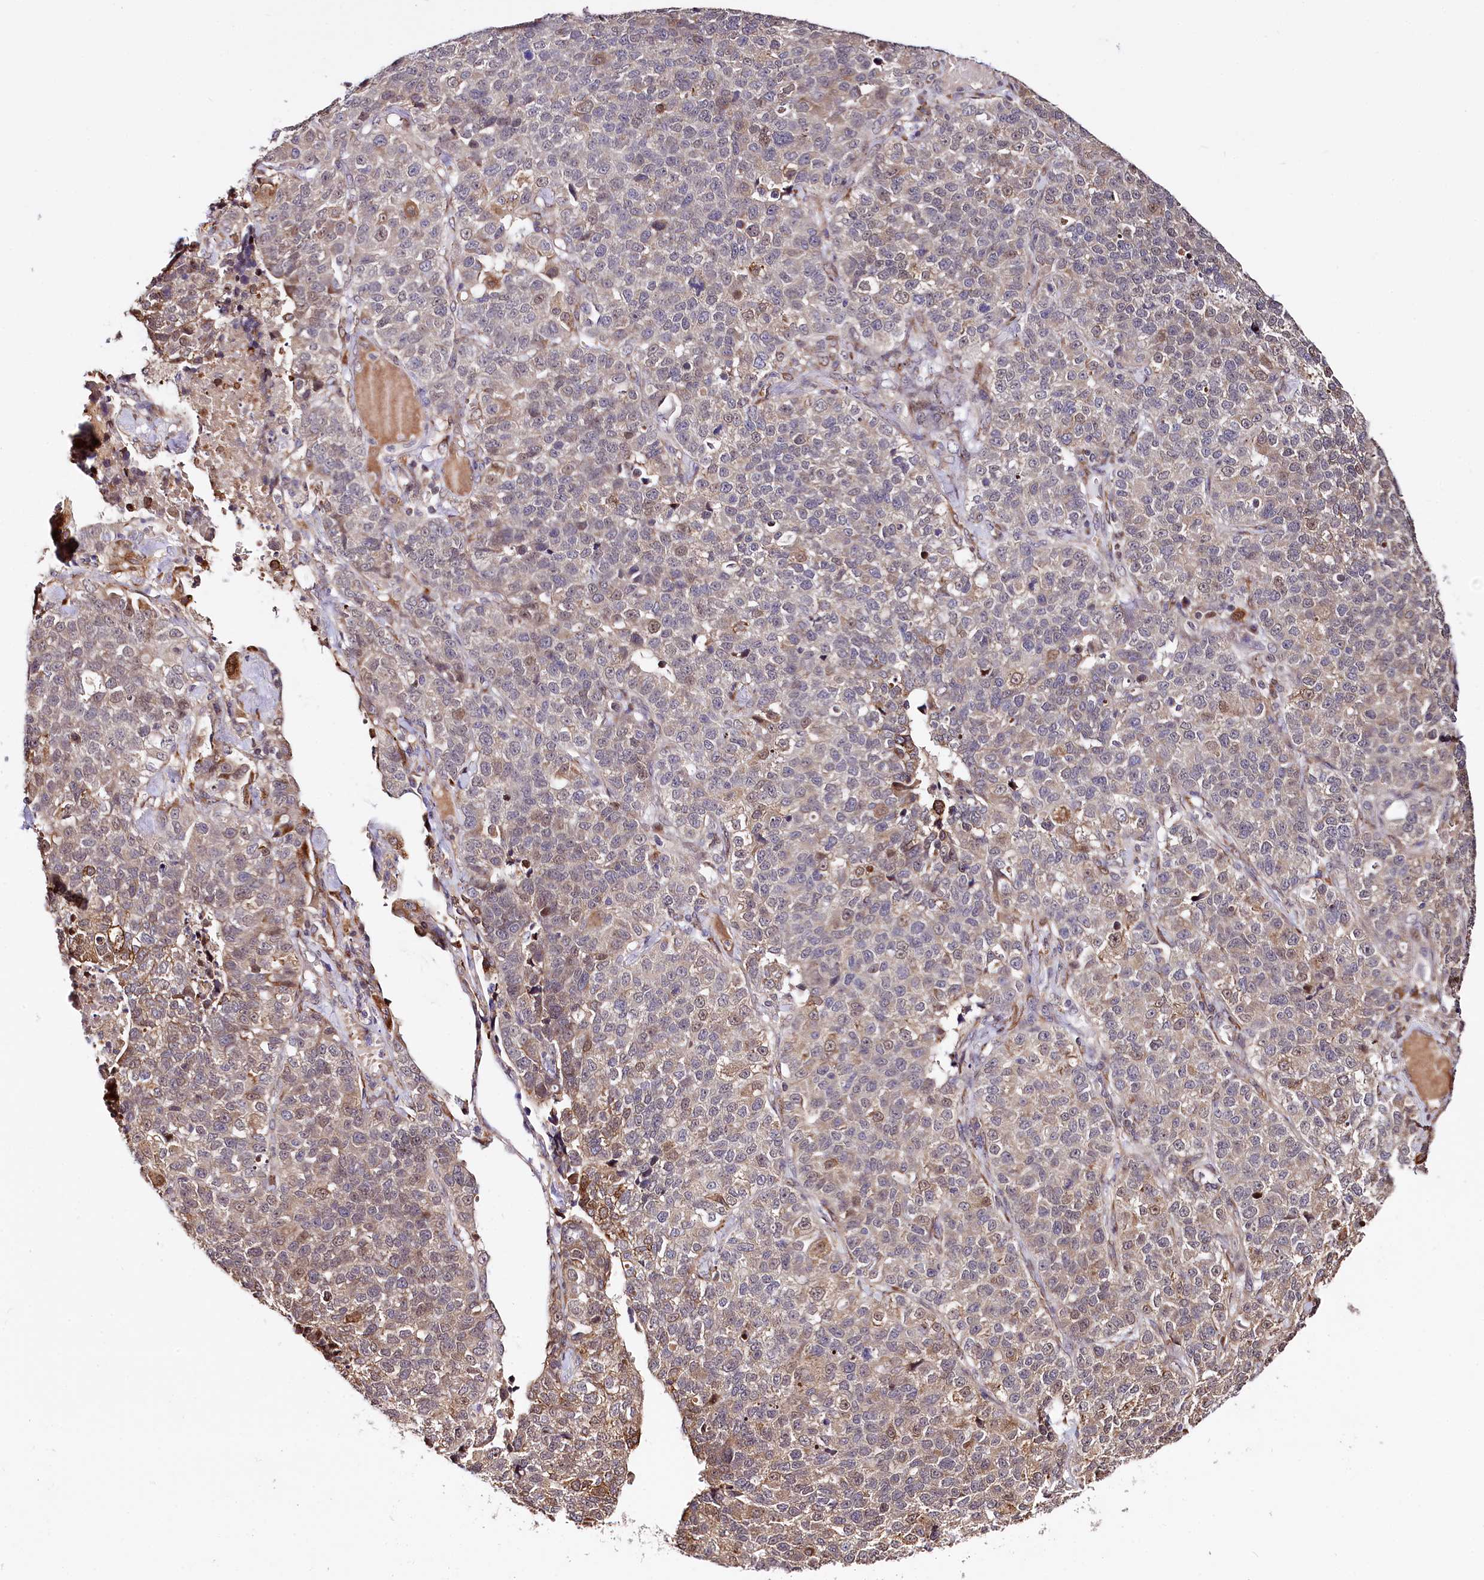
{"staining": {"intensity": "weak", "quantity": "<25%", "location": "cytoplasmic/membranous"}, "tissue": "lung cancer", "cell_type": "Tumor cells", "image_type": "cancer", "snomed": [{"axis": "morphology", "description": "Adenocarcinoma, NOS"}, {"axis": "topography", "description": "Lung"}], "caption": "DAB (3,3'-diaminobenzidine) immunohistochemical staining of human lung cancer displays no significant expression in tumor cells. (IHC, brightfield microscopy, high magnification).", "gene": "CUTC", "patient": {"sex": "male", "age": 49}}